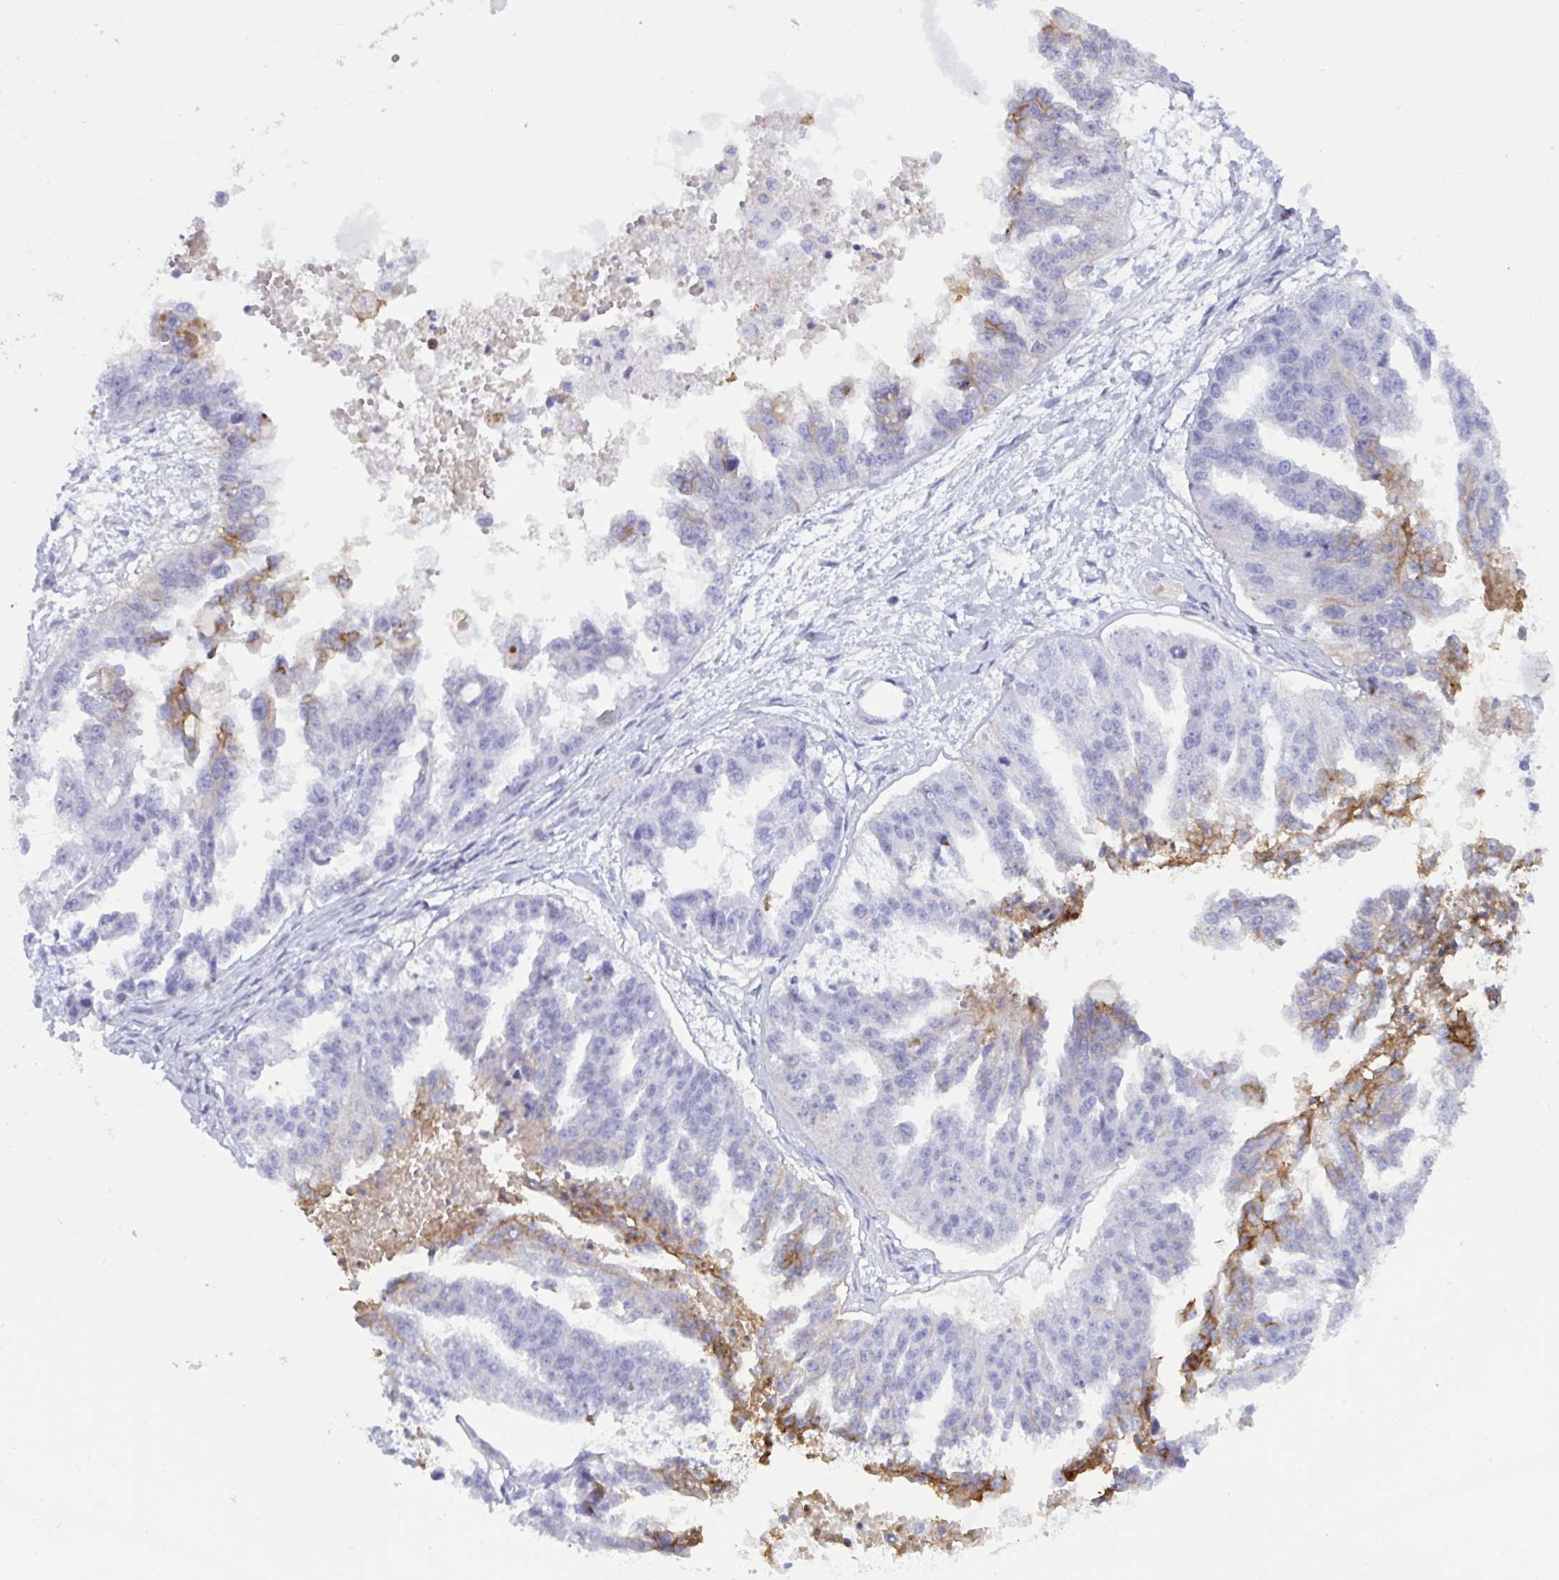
{"staining": {"intensity": "negative", "quantity": "none", "location": "none"}, "tissue": "ovarian cancer", "cell_type": "Tumor cells", "image_type": "cancer", "snomed": [{"axis": "morphology", "description": "Cystadenocarcinoma, serous, NOS"}, {"axis": "topography", "description": "Ovary"}], "caption": "This is a histopathology image of immunohistochemistry staining of serous cystadenocarcinoma (ovarian), which shows no expression in tumor cells.", "gene": "SLC2A1", "patient": {"sex": "female", "age": 58}}